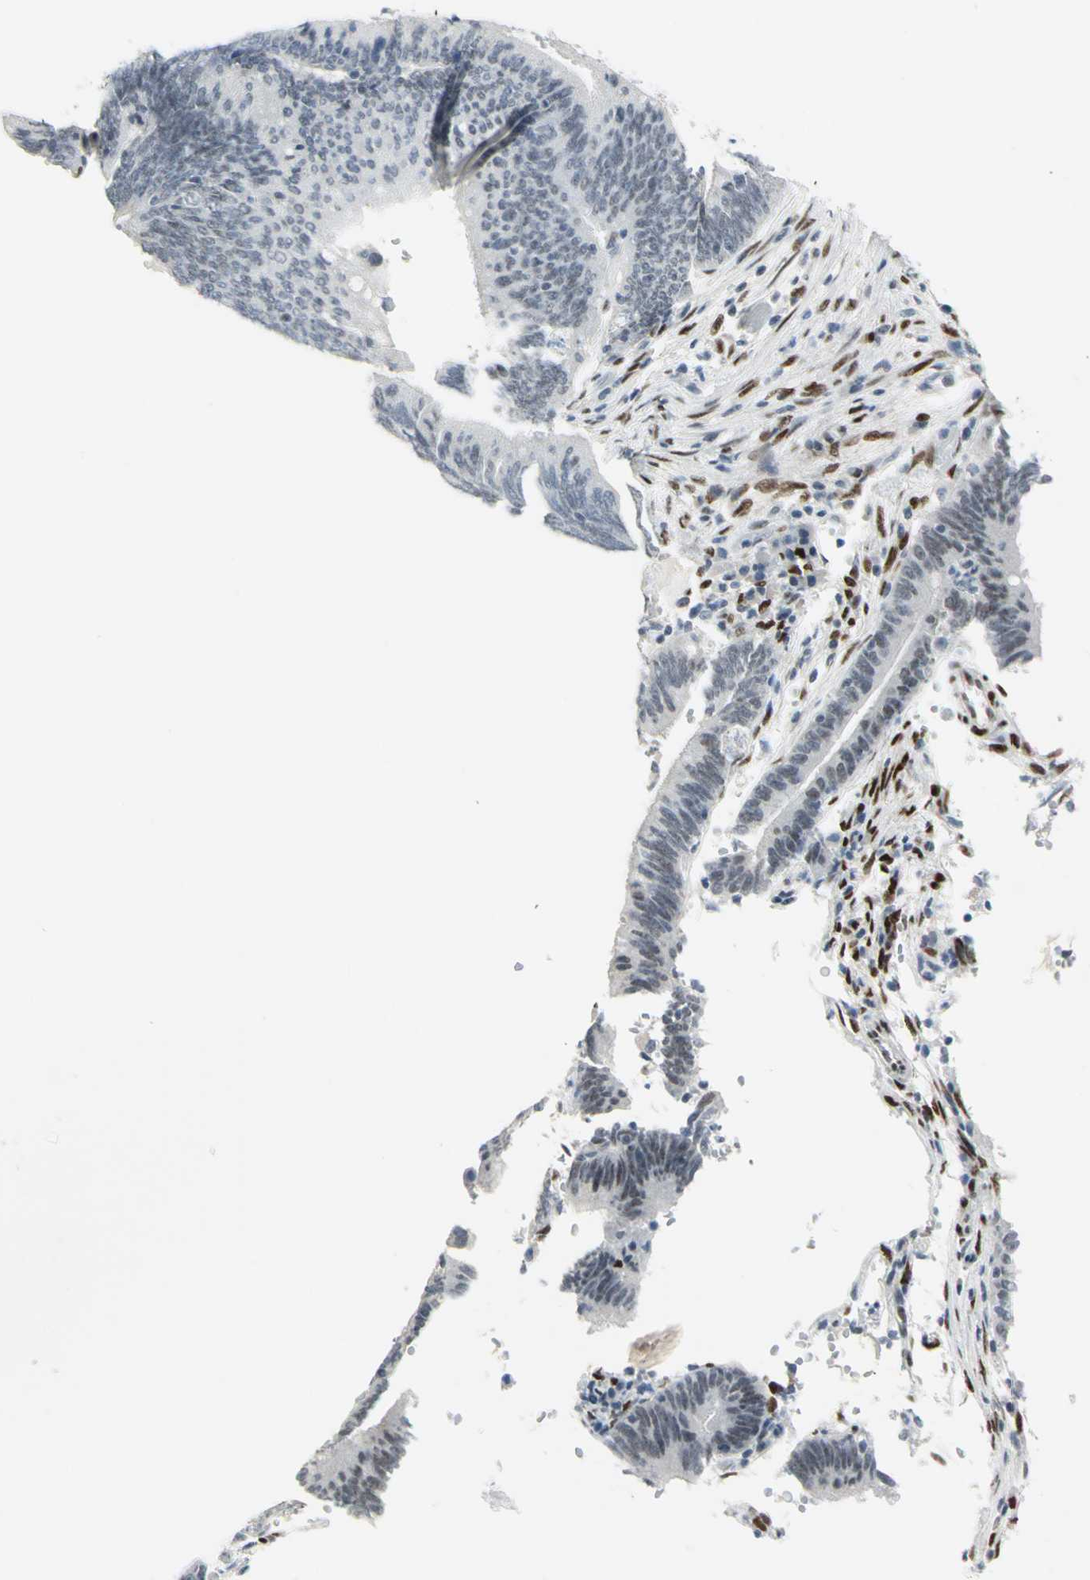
{"staining": {"intensity": "weak", "quantity": "<25%", "location": "nuclear"}, "tissue": "colorectal cancer", "cell_type": "Tumor cells", "image_type": "cancer", "snomed": [{"axis": "morphology", "description": "Adenocarcinoma, NOS"}, {"axis": "topography", "description": "Rectum"}], "caption": "Immunohistochemical staining of adenocarcinoma (colorectal) shows no significant staining in tumor cells.", "gene": "MEIS2", "patient": {"sex": "female", "age": 66}}